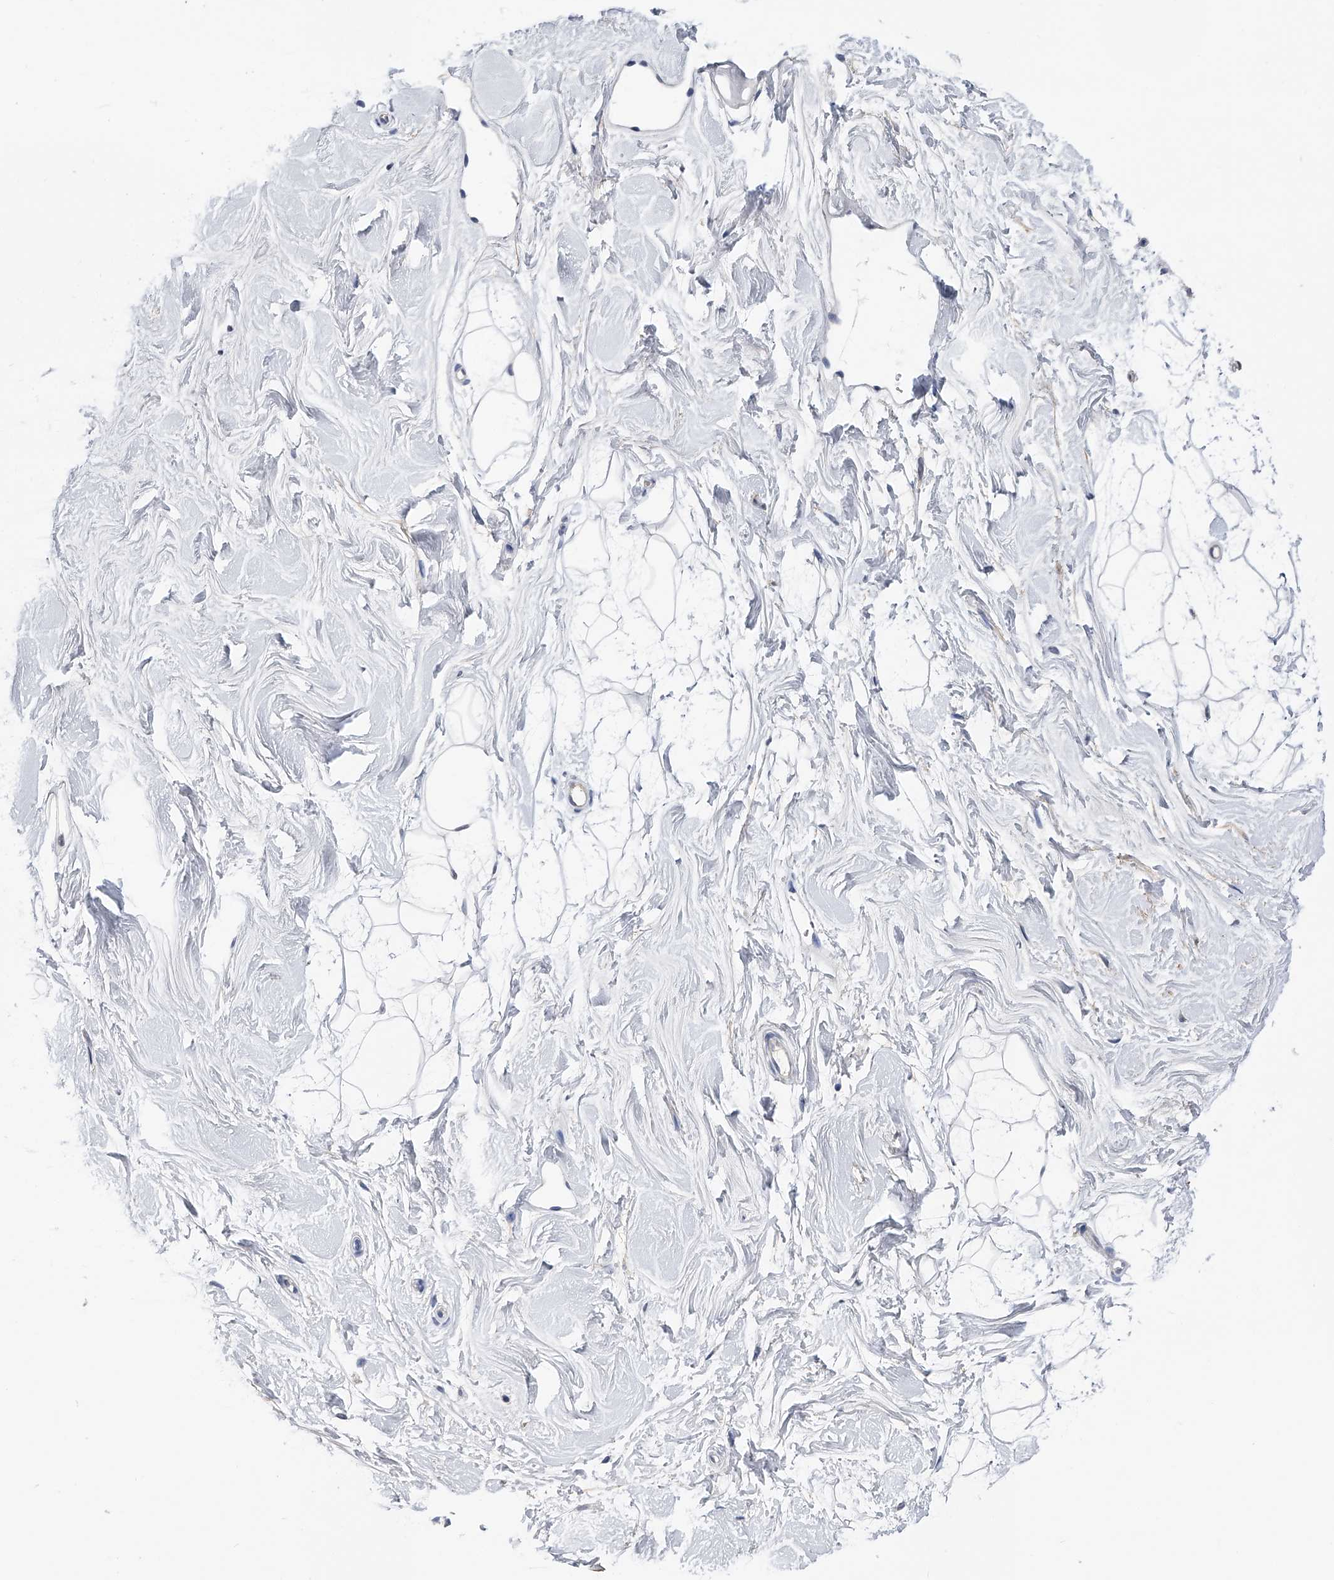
{"staining": {"intensity": "negative", "quantity": "none", "location": "none"}, "tissue": "breast", "cell_type": "Adipocytes", "image_type": "normal", "snomed": [{"axis": "morphology", "description": "Normal tissue, NOS"}, {"axis": "topography", "description": "Breast"}], "caption": "Human breast stained for a protein using immunohistochemistry (IHC) displays no positivity in adipocytes.", "gene": "PGM3", "patient": {"sex": "female", "age": 26}}